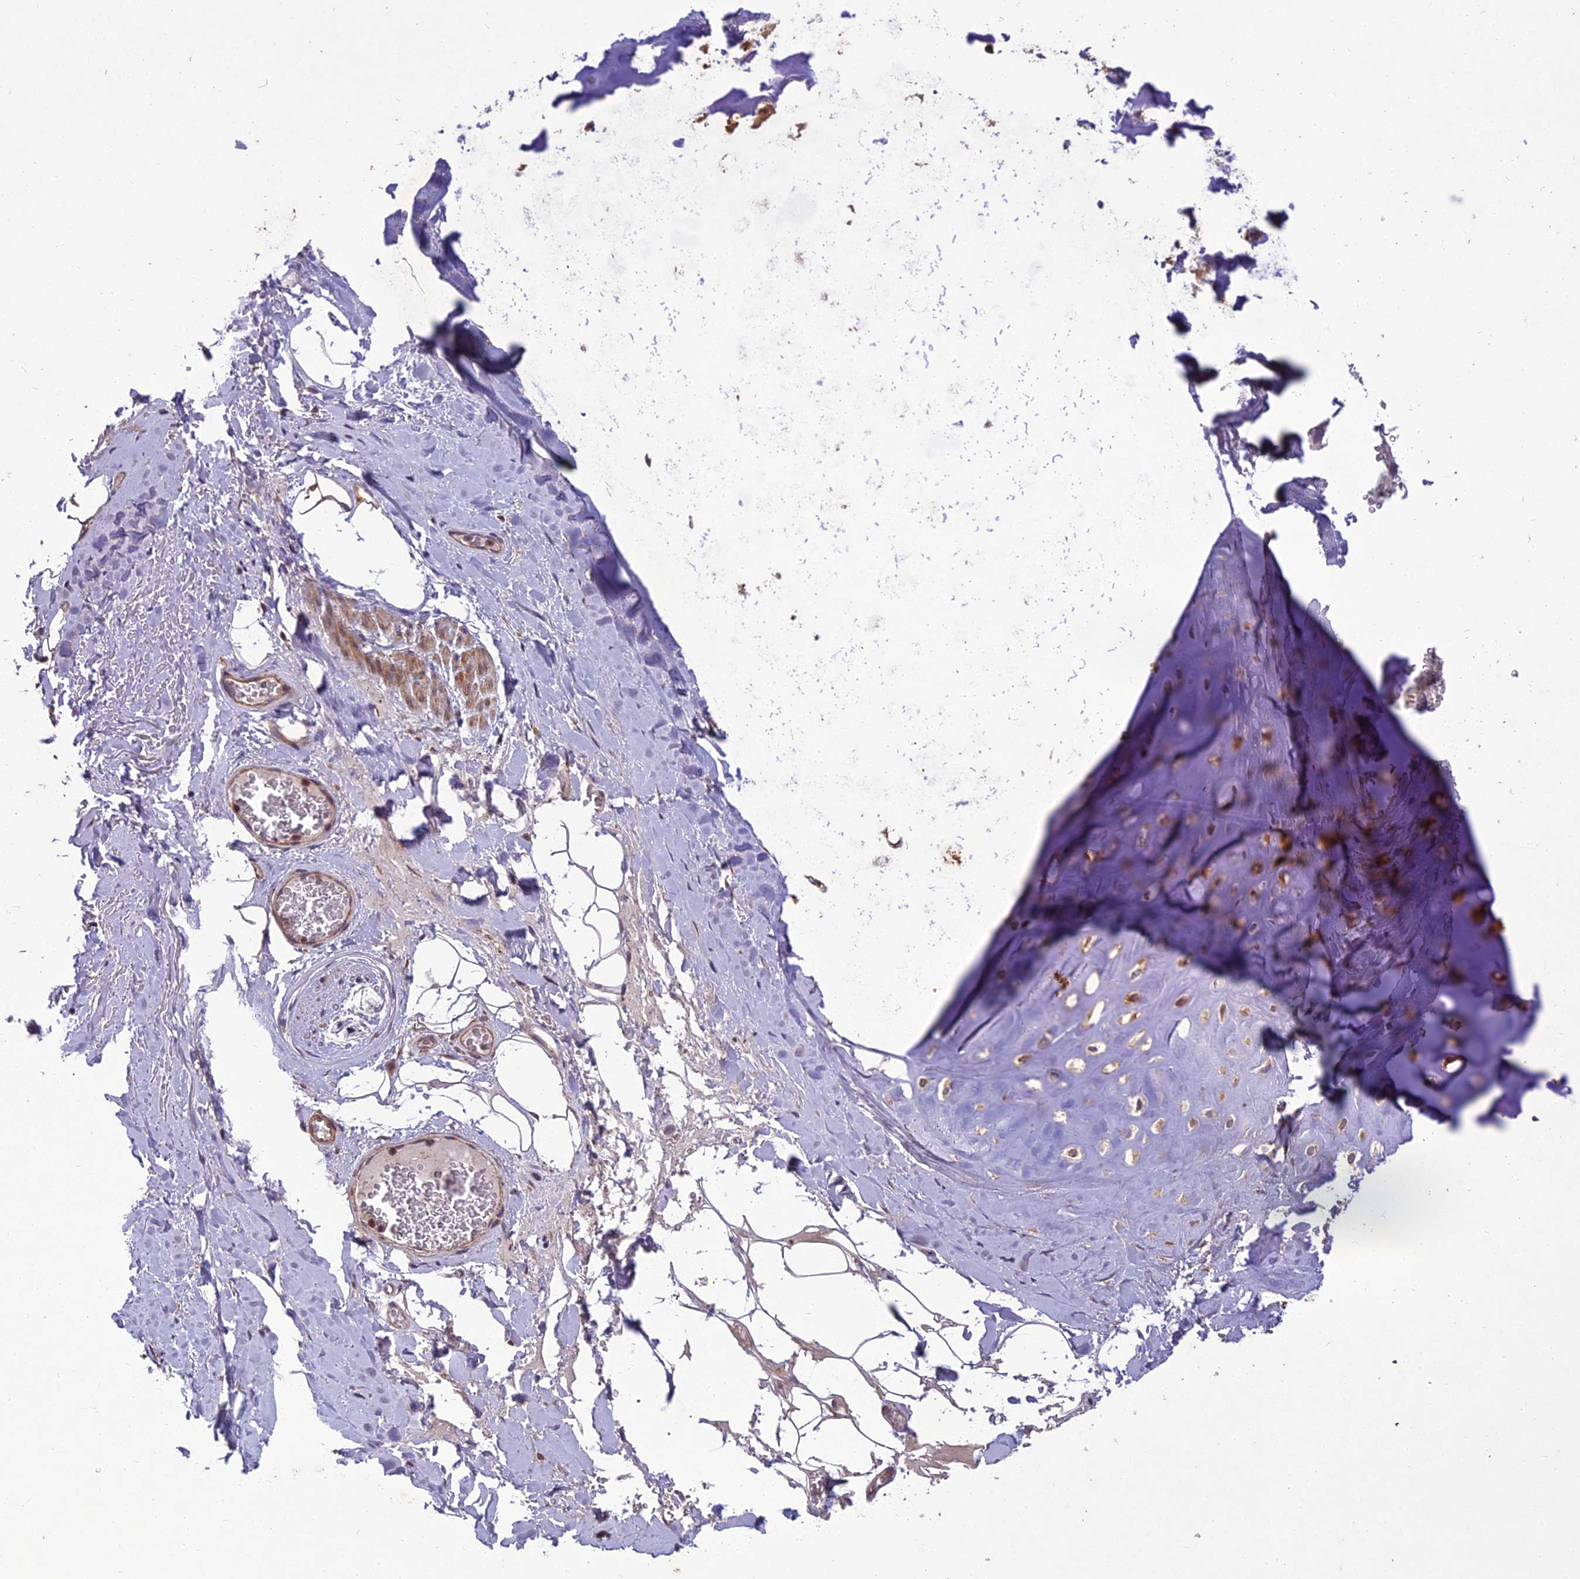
{"staining": {"intensity": "weak", "quantity": "25%-75%", "location": "cytoplasmic/membranous"}, "tissue": "adipose tissue", "cell_type": "Adipocytes", "image_type": "normal", "snomed": [{"axis": "morphology", "description": "Normal tissue, NOS"}, {"axis": "topography", "description": "Cartilage tissue"}], "caption": "Brown immunohistochemical staining in normal adipose tissue reveals weak cytoplasmic/membranous staining in about 25%-75% of adipocytes. Using DAB (brown) and hematoxylin (blue) stains, captured at high magnification using brightfield microscopy.", "gene": "CENPL", "patient": {"sex": "female", "age": 63}}